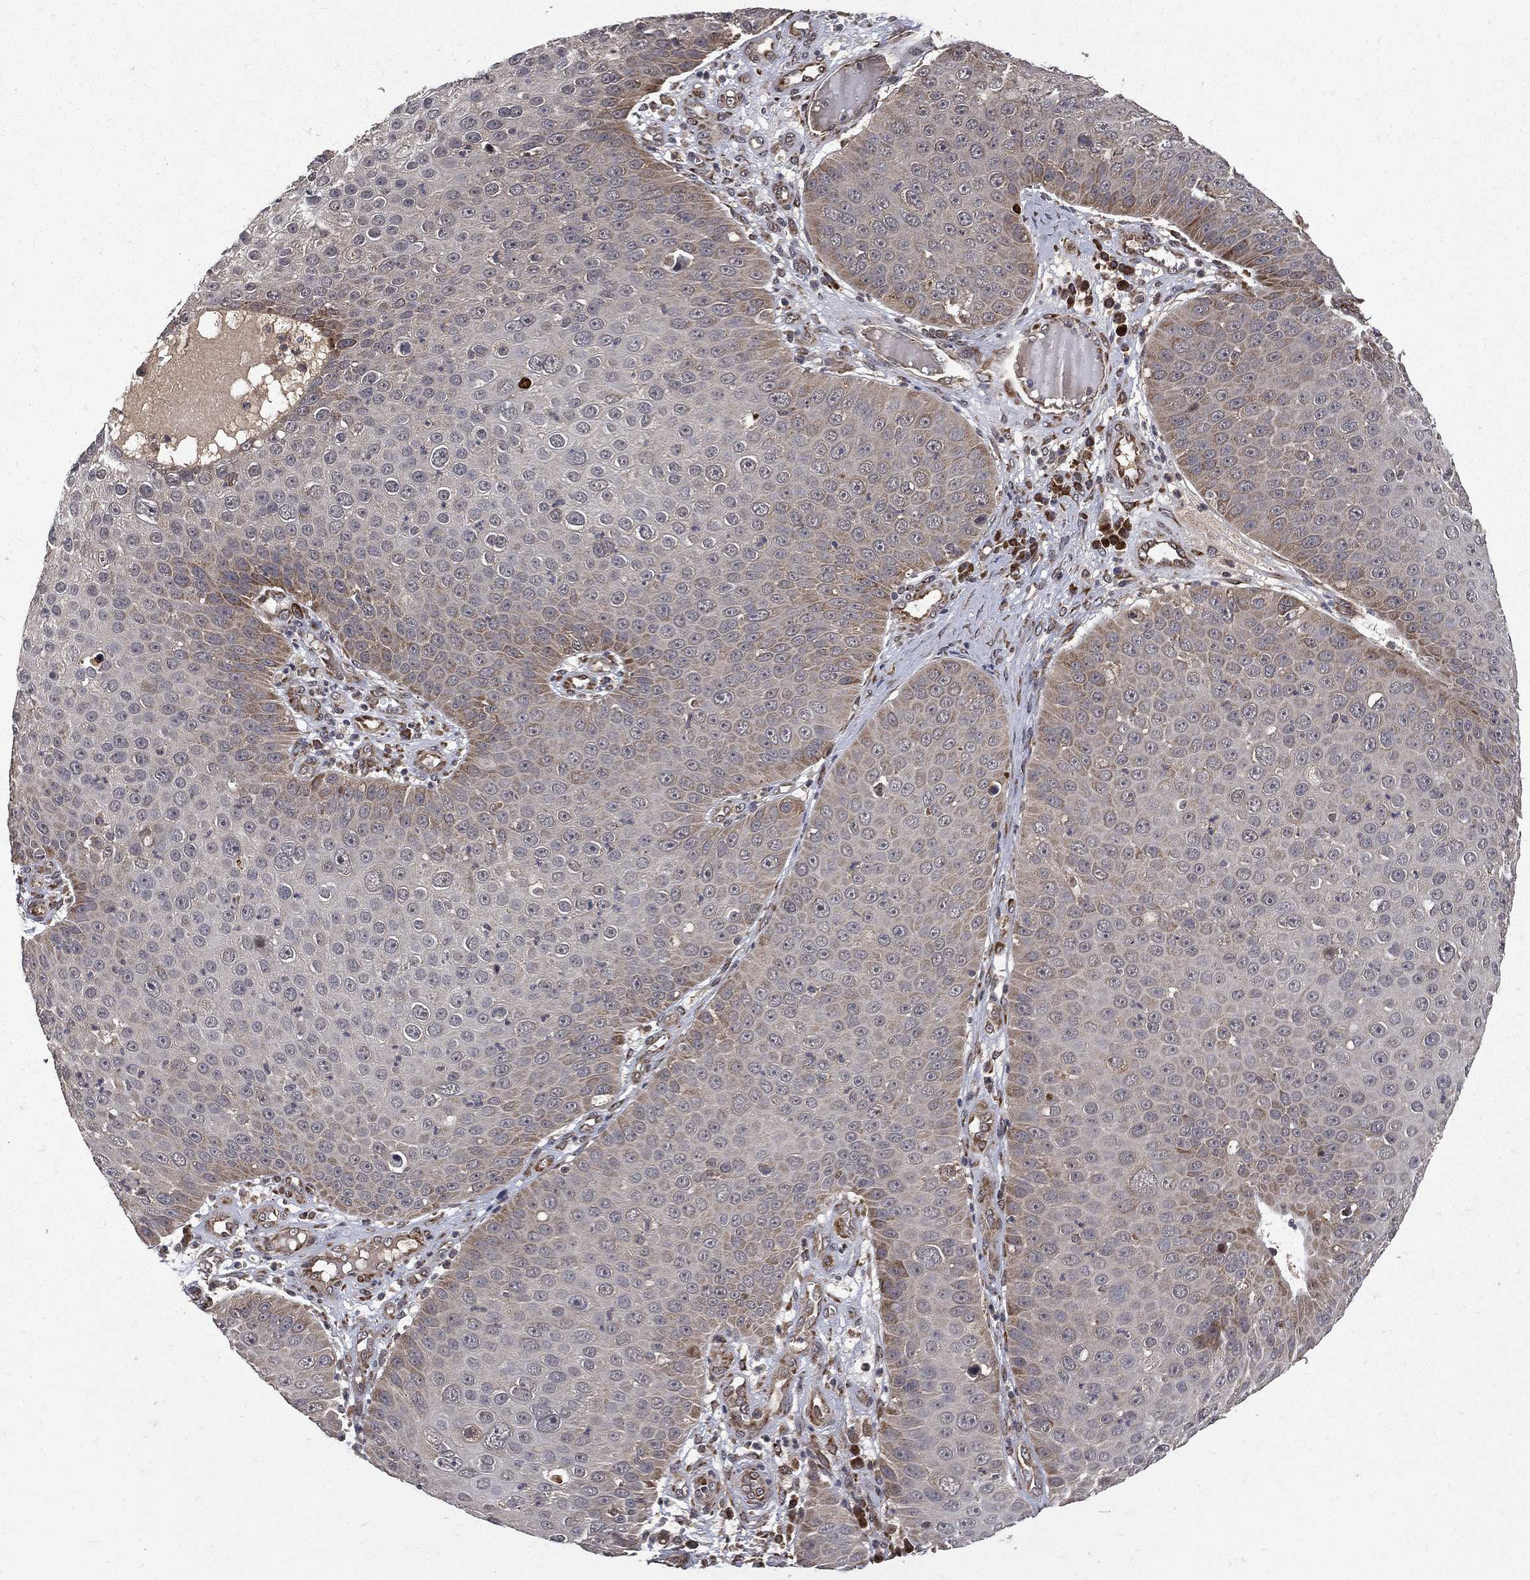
{"staining": {"intensity": "moderate", "quantity": "<25%", "location": "cytoplasmic/membranous"}, "tissue": "skin cancer", "cell_type": "Tumor cells", "image_type": "cancer", "snomed": [{"axis": "morphology", "description": "Squamous cell carcinoma, NOS"}, {"axis": "topography", "description": "Skin"}], "caption": "An IHC image of tumor tissue is shown. Protein staining in brown labels moderate cytoplasmic/membranous positivity in skin cancer within tumor cells.", "gene": "RAB11FIP4", "patient": {"sex": "male", "age": 71}}